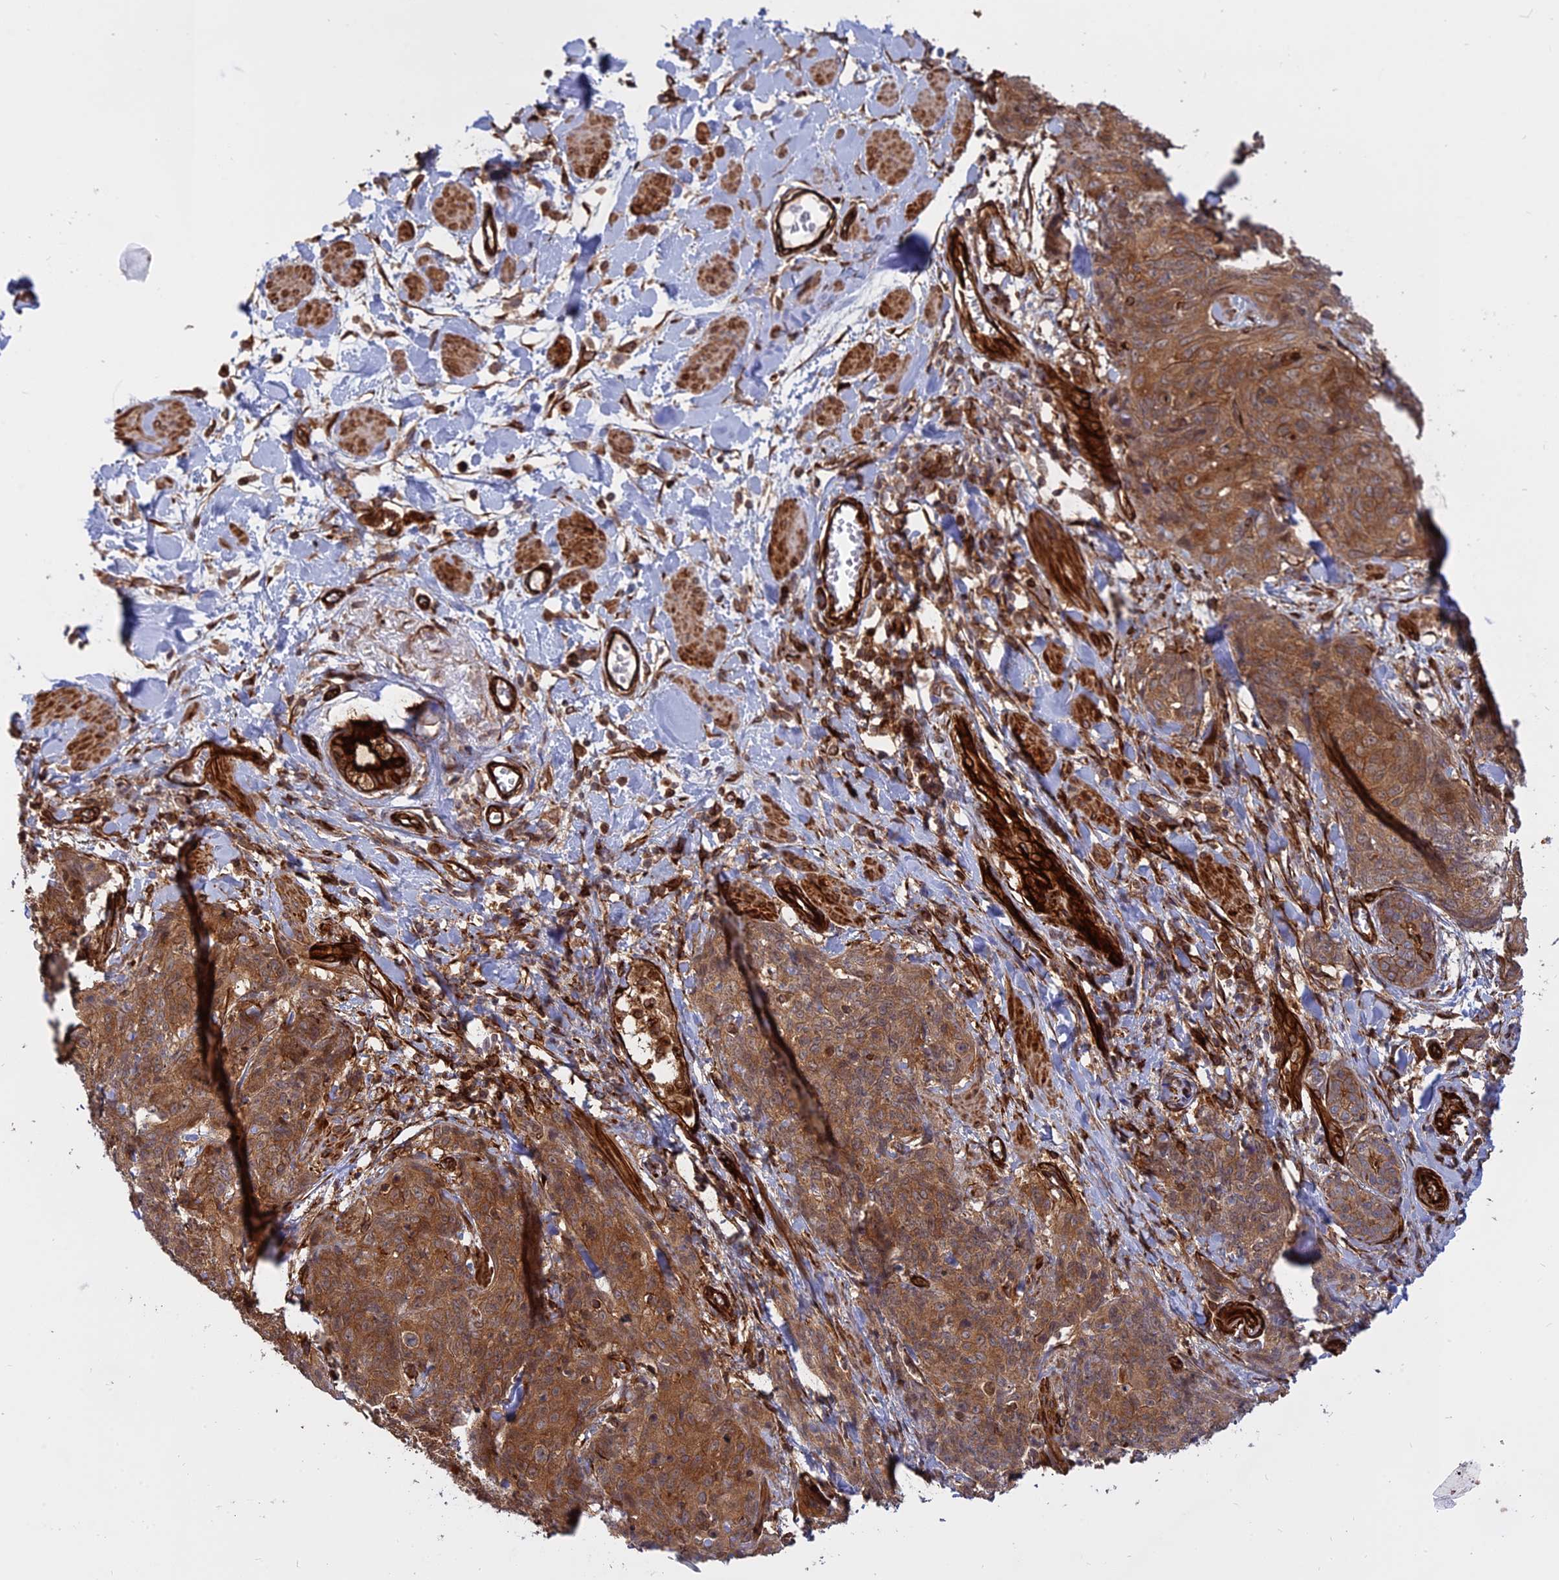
{"staining": {"intensity": "moderate", "quantity": ">75%", "location": "cytoplasmic/membranous"}, "tissue": "skin cancer", "cell_type": "Tumor cells", "image_type": "cancer", "snomed": [{"axis": "morphology", "description": "Squamous cell carcinoma, NOS"}, {"axis": "topography", "description": "Skin"}, {"axis": "topography", "description": "Vulva"}], "caption": "Human skin cancer (squamous cell carcinoma) stained for a protein (brown) reveals moderate cytoplasmic/membranous positive expression in approximately >75% of tumor cells.", "gene": "PHLDB3", "patient": {"sex": "female", "age": 85}}